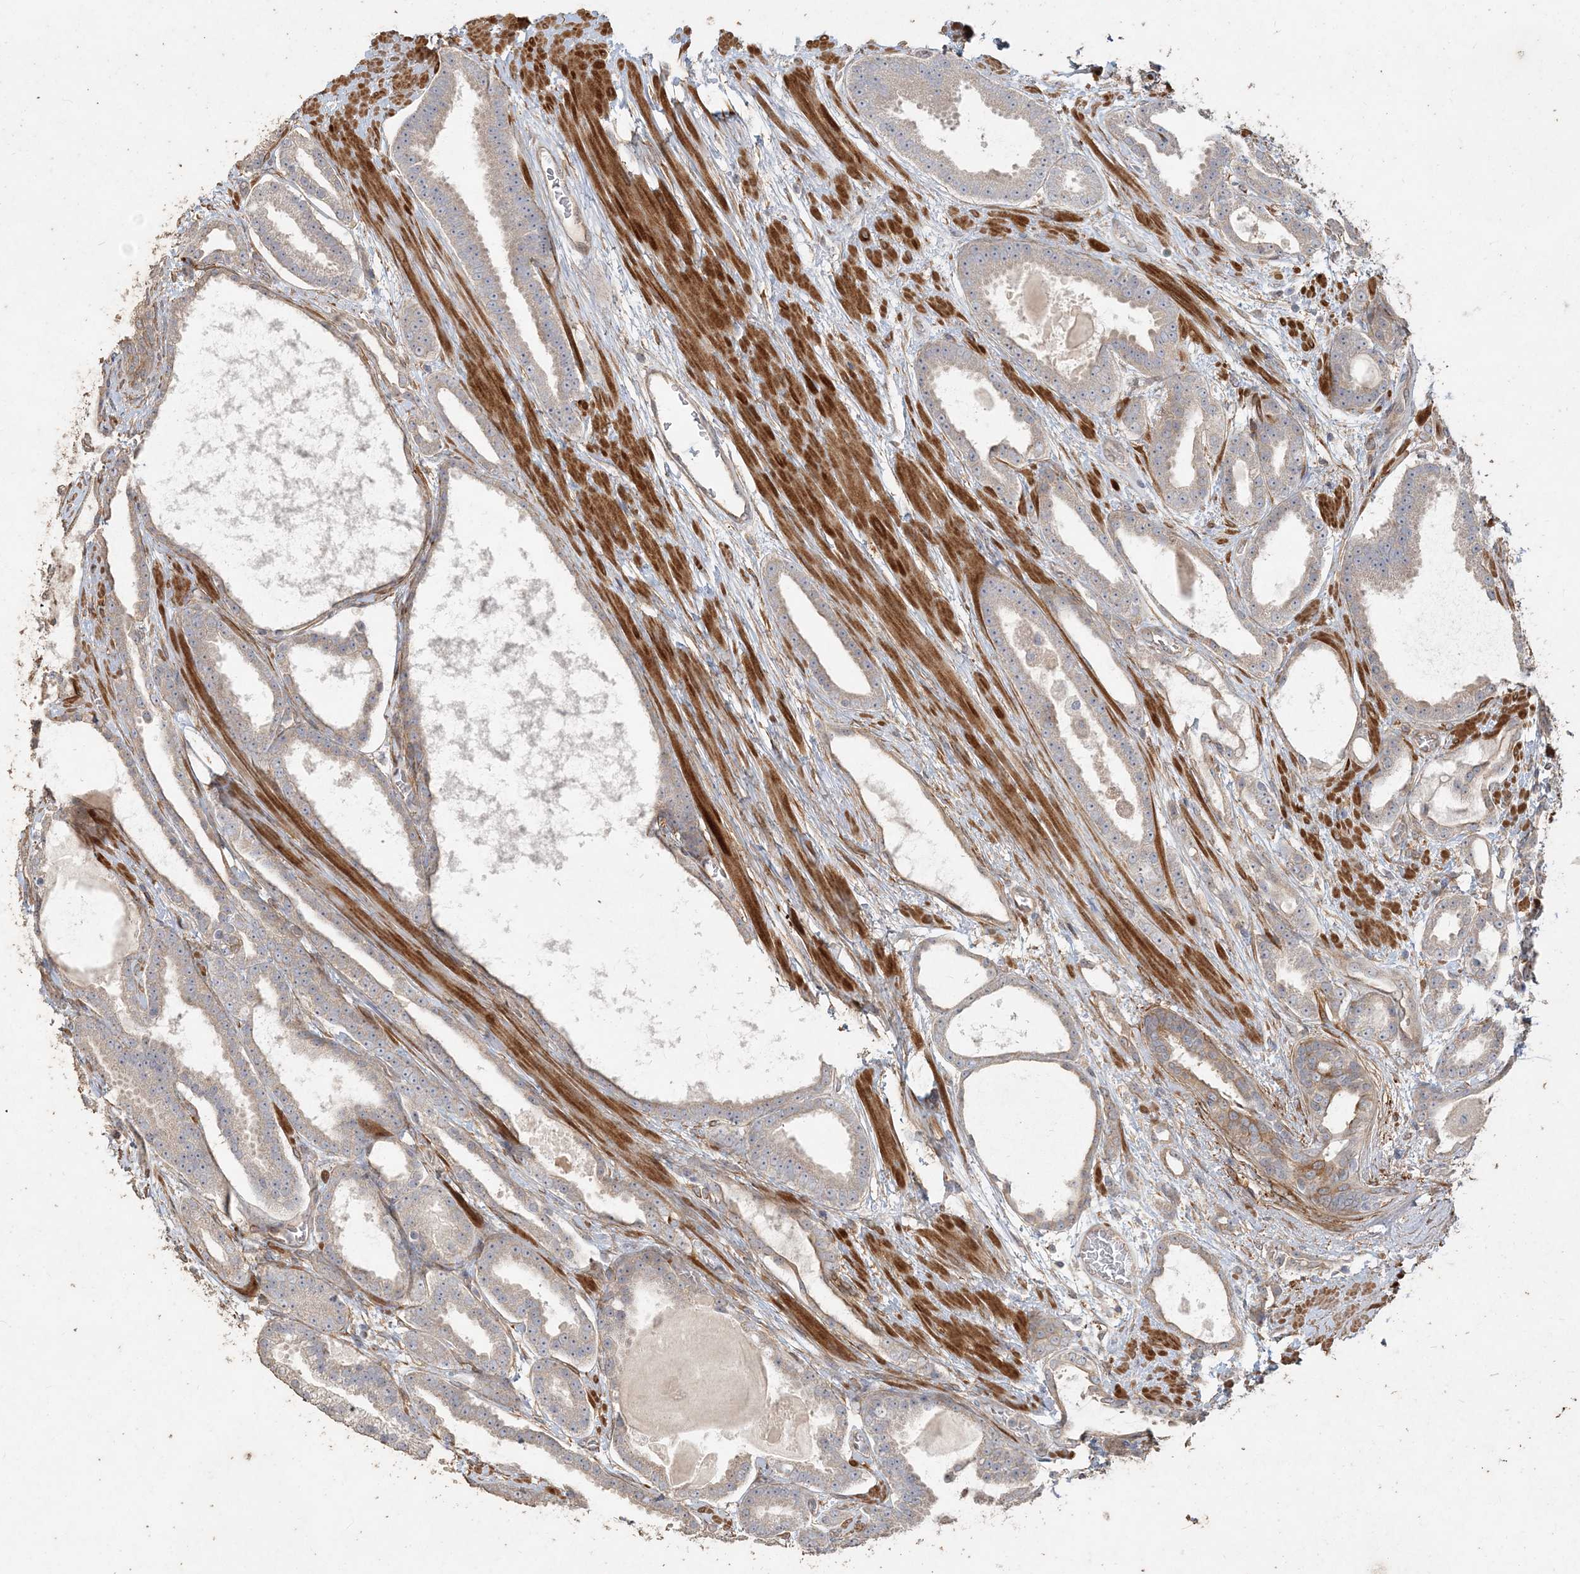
{"staining": {"intensity": "weak", "quantity": "<25%", "location": "cytoplasmic/membranous"}, "tissue": "prostate cancer", "cell_type": "Tumor cells", "image_type": "cancer", "snomed": [{"axis": "morphology", "description": "Adenocarcinoma, High grade"}, {"axis": "topography", "description": "Prostate"}], "caption": "A histopathology image of prostate cancer (high-grade adenocarcinoma) stained for a protein shows no brown staining in tumor cells. Brightfield microscopy of IHC stained with DAB (3,3'-diaminobenzidine) (brown) and hematoxylin (blue), captured at high magnification.", "gene": "RNF145", "patient": {"sex": "male", "age": 60}}